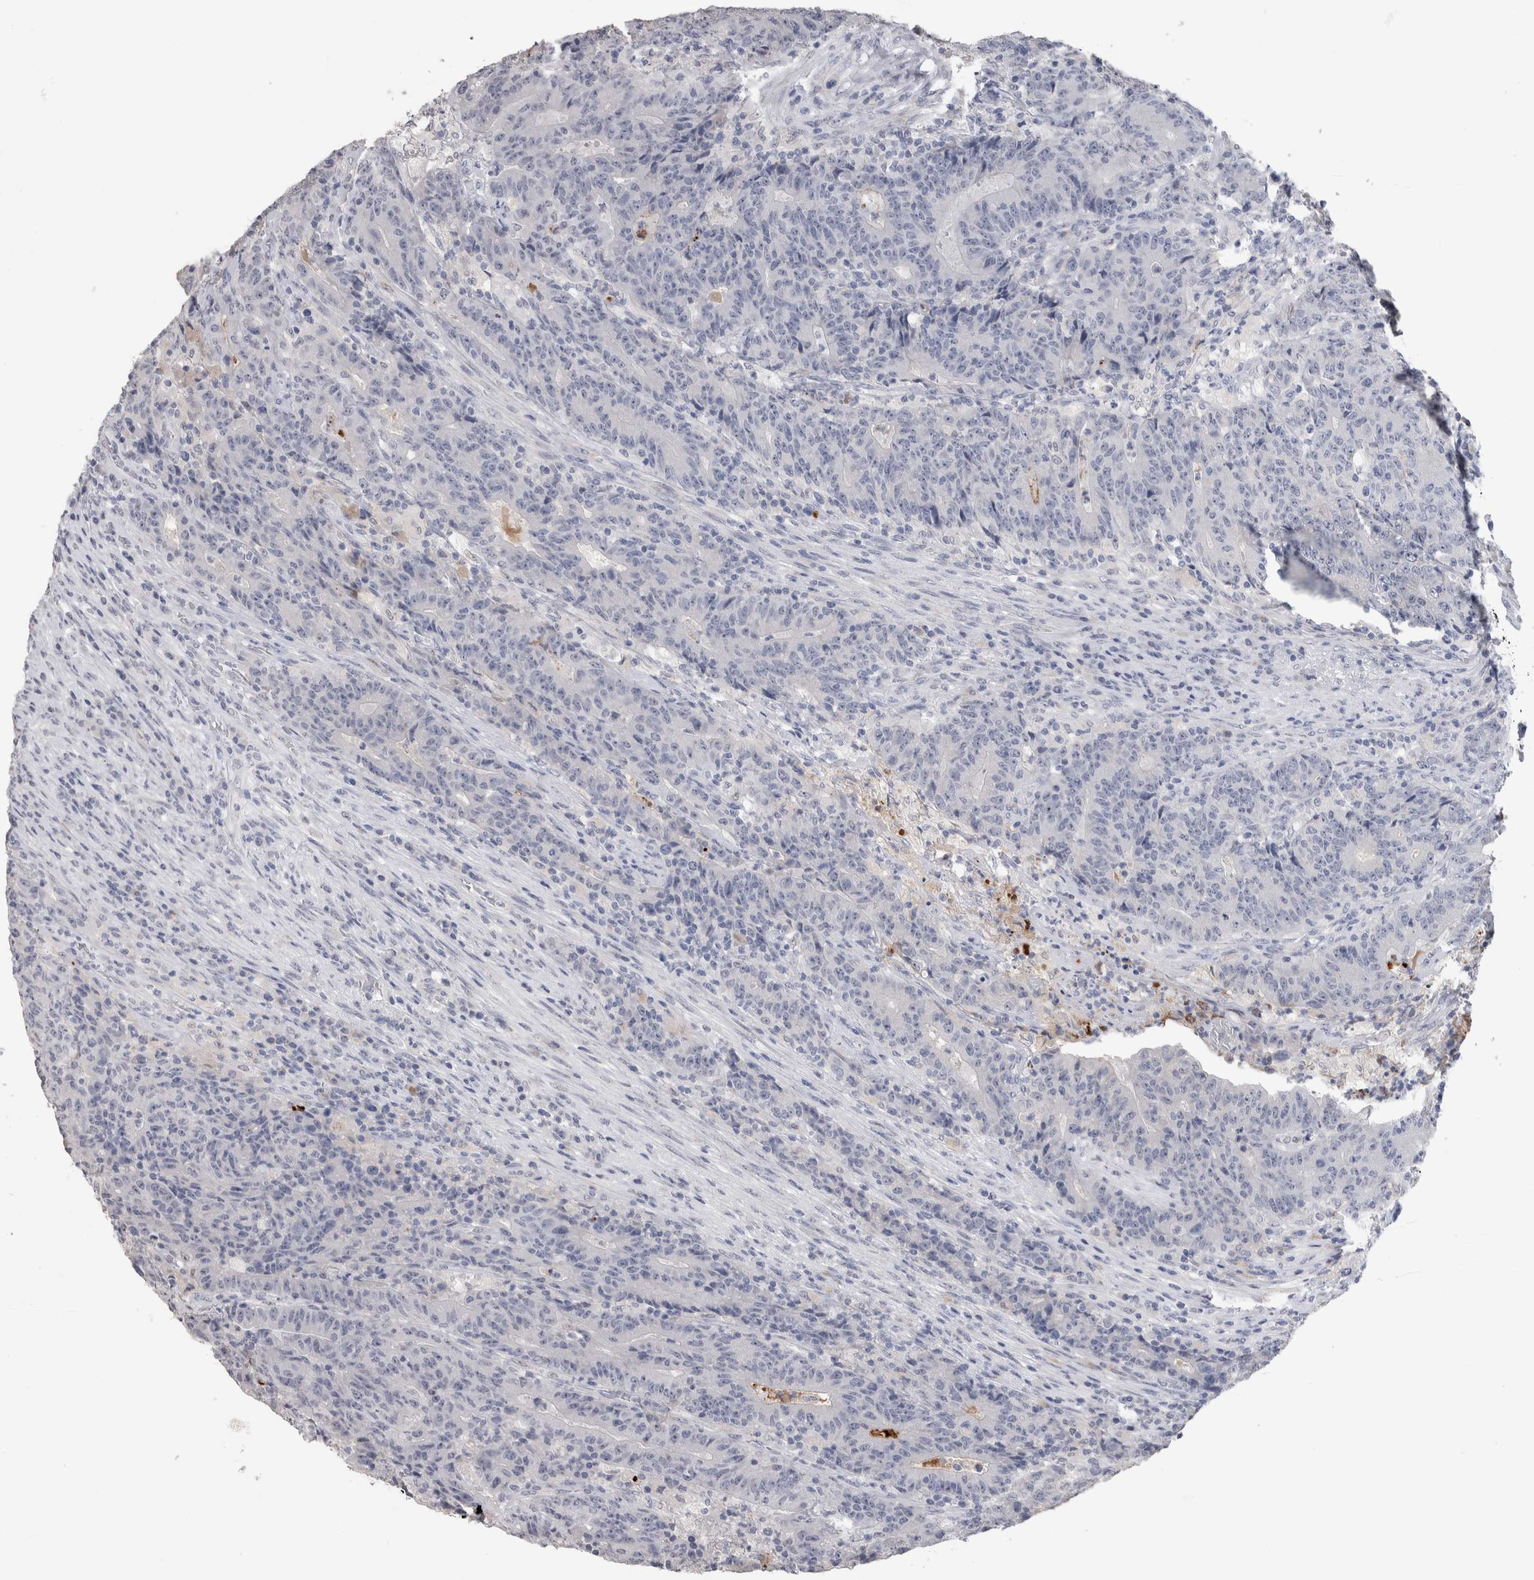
{"staining": {"intensity": "negative", "quantity": "none", "location": "none"}, "tissue": "colorectal cancer", "cell_type": "Tumor cells", "image_type": "cancer", "snomed": [{"axis": "morphology", "description": "Normal tissue, NOS"}, {"axis": "morphology", "description": "Adenocarcinoma, NOS"}, {"axis": "topography", "description": "Colon"}], "caption": "Tumor cells show no significant positivity in colorectal cancer (adenocarcinoma).", "gene": "TMEM102", "patient": {"sex": "female", "age": 75}}